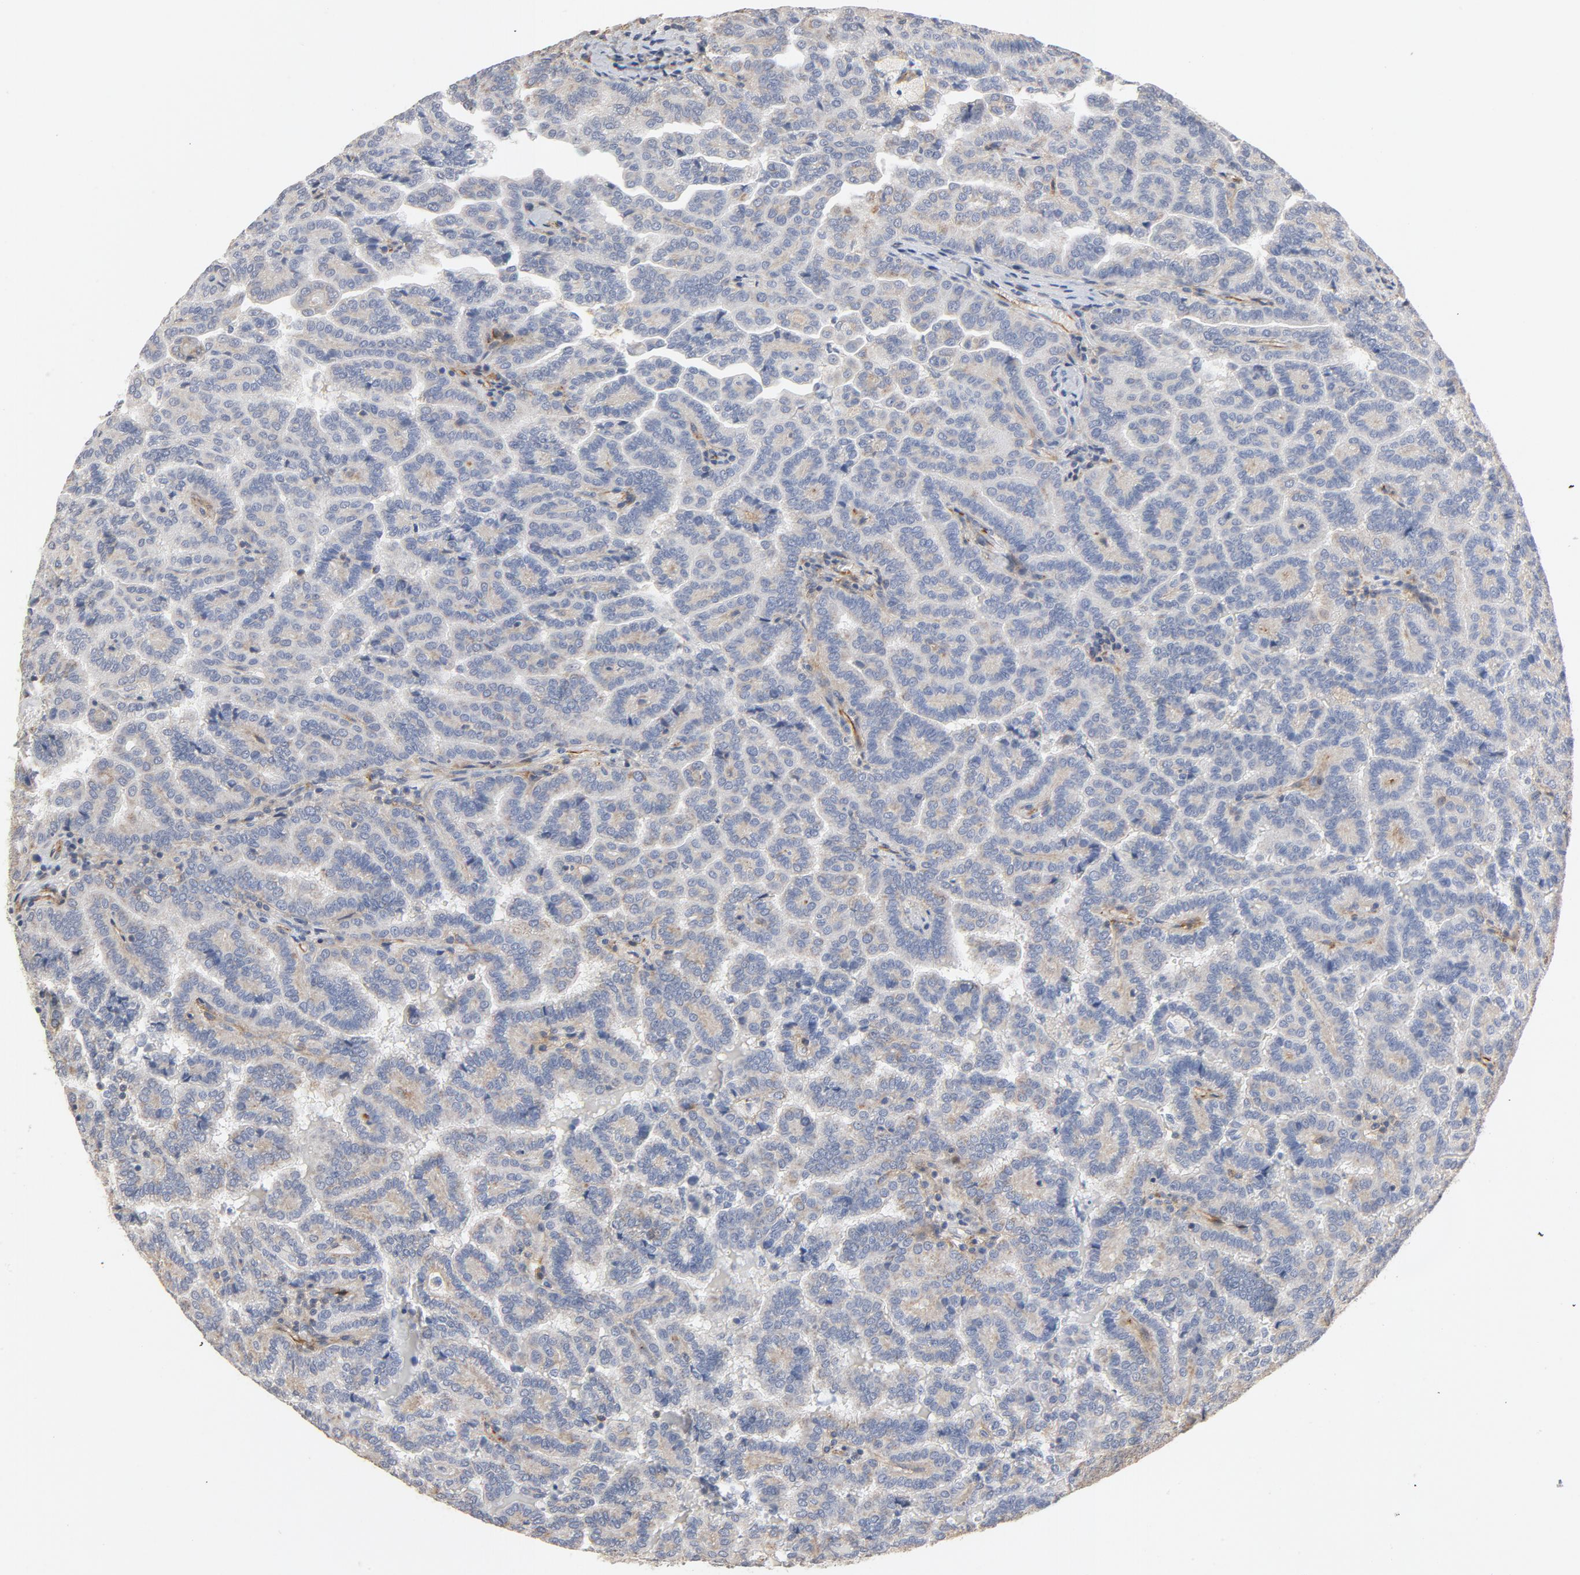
{"staining": {"intensity": "negative", "quantity": "none", "location": "none"}, "tissue": "renal cancer", "cell_type": "Tumor cells", "image_type": "cancer", "snomed": [{"axis": "morphology", "description": "Adenocarcinoma, NOS"}, {"axis": "topography", "description": "Kidney"}], "caption": "This is an immunohistochemistry (IHC) histopathology image of human adenocarcinoma (renal). There is no expression in tumor cells.", "gene": "GNG2", "patient": {"sex": "male", "age": 61}}